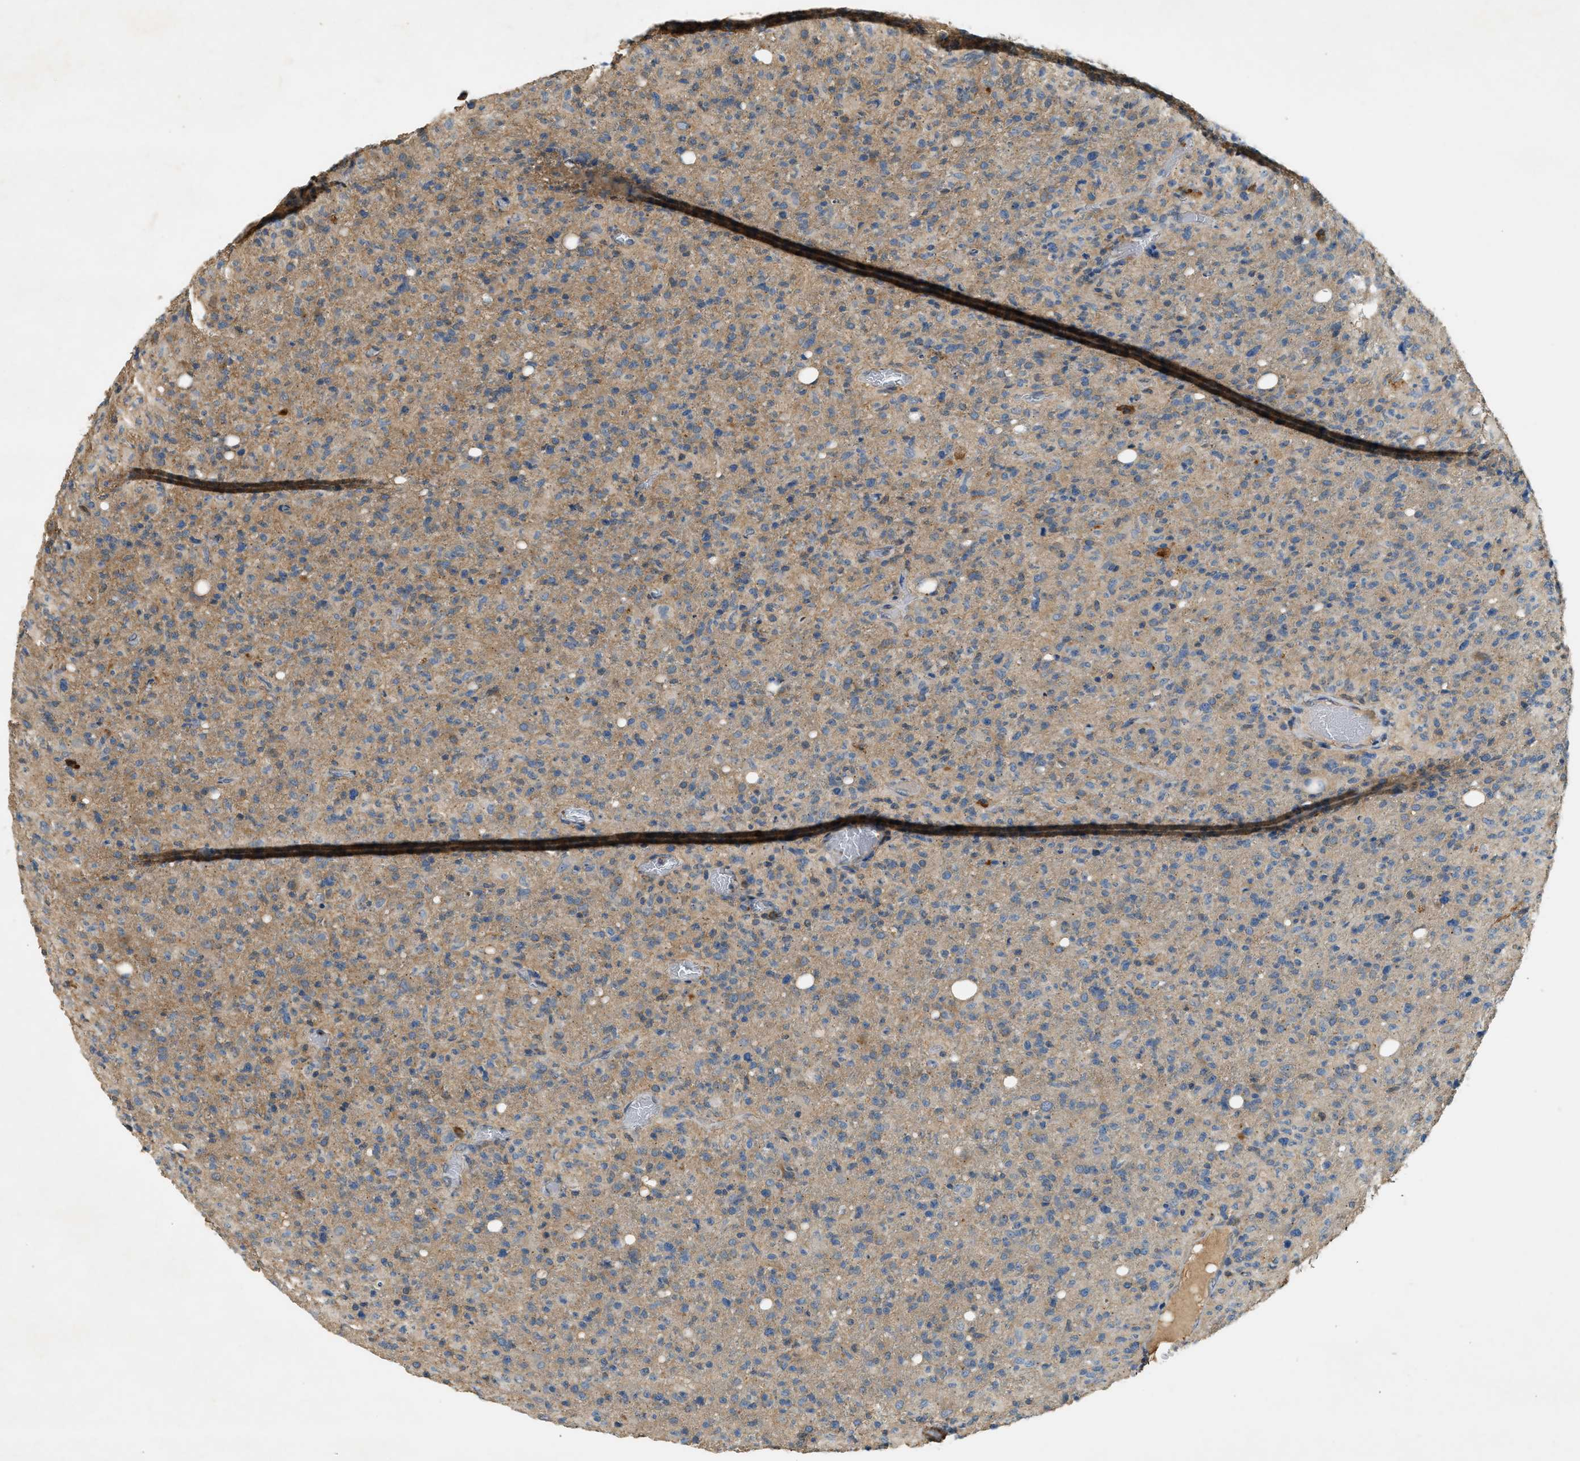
{"staining": {"intensity": "weak", "quantity": ">75%", "location": "cytoplasmic/membranous"}, "tissue": "glioma", "cell_type": "Tumor cells", "image_type": "cancer", "snomed": [{"axis": "morphology", "description": "Glioma, malignant, High grade"}, {"axis": "topography", "description": "Brain"}], "caption": "Protein staining of high-grade glioma (malignant) tissue reveals weak cytoplasmic/membranous expression in about >75% of tumor cells.", "gene": "CFLAR", "patient": {"sex": "female", "age": 57}}